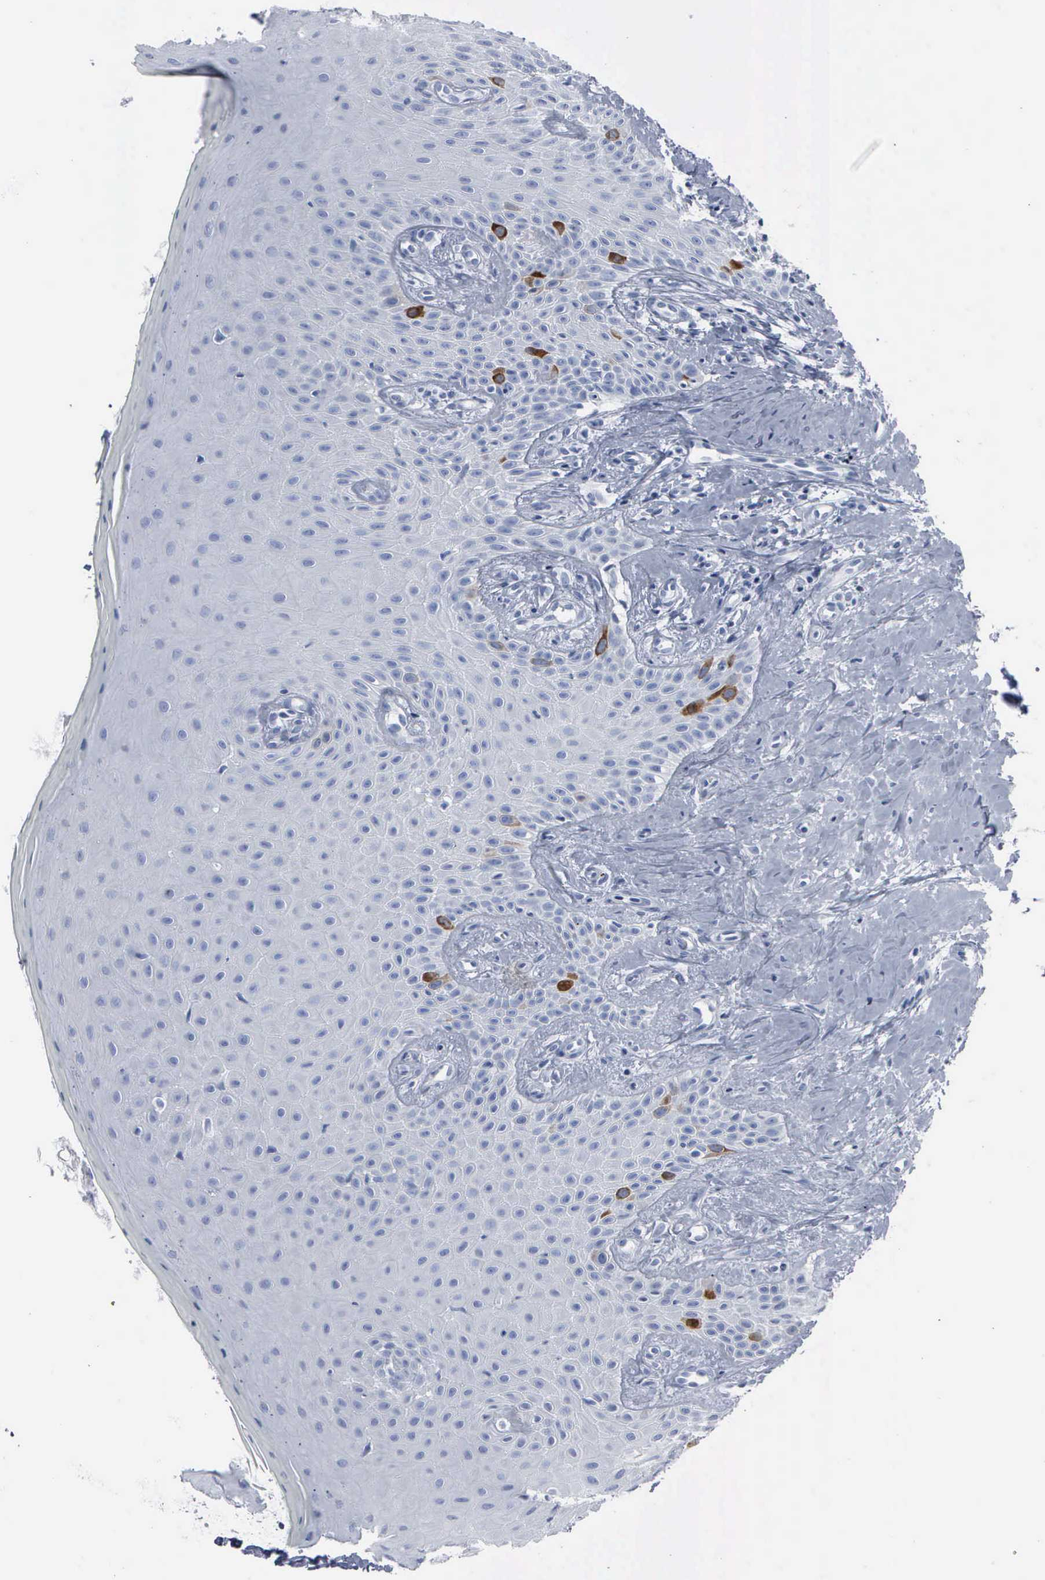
{"staining": {"intensity": "moderate", "quantity": "<25%", "location": "cytoplasmic/membranous"}, "tissue": "oral mucosa", "cell_type": "Squamous epithelial cells", "image_type": "normal", "snomed": [{"axis": "morphology", "description": "Normal tissue, NOS"}, {"axis": "topography", "description": "Oral tissue"}], "caption": "Brown immunohistochemical staining in benign human oral mucosa demonstrates moderate cytoplasmic/membranous expression in approximately <25% of squamous epithelial cells. The staining was performed using DAB (3,3'-diaminobenzidine) to visualize the protein expression in brown, while the nuclei were stained in blue with hematoxylin (Magnification: 20x).", "gene": "CCNB1", "patient": {"sex": "male", "age": 69}}